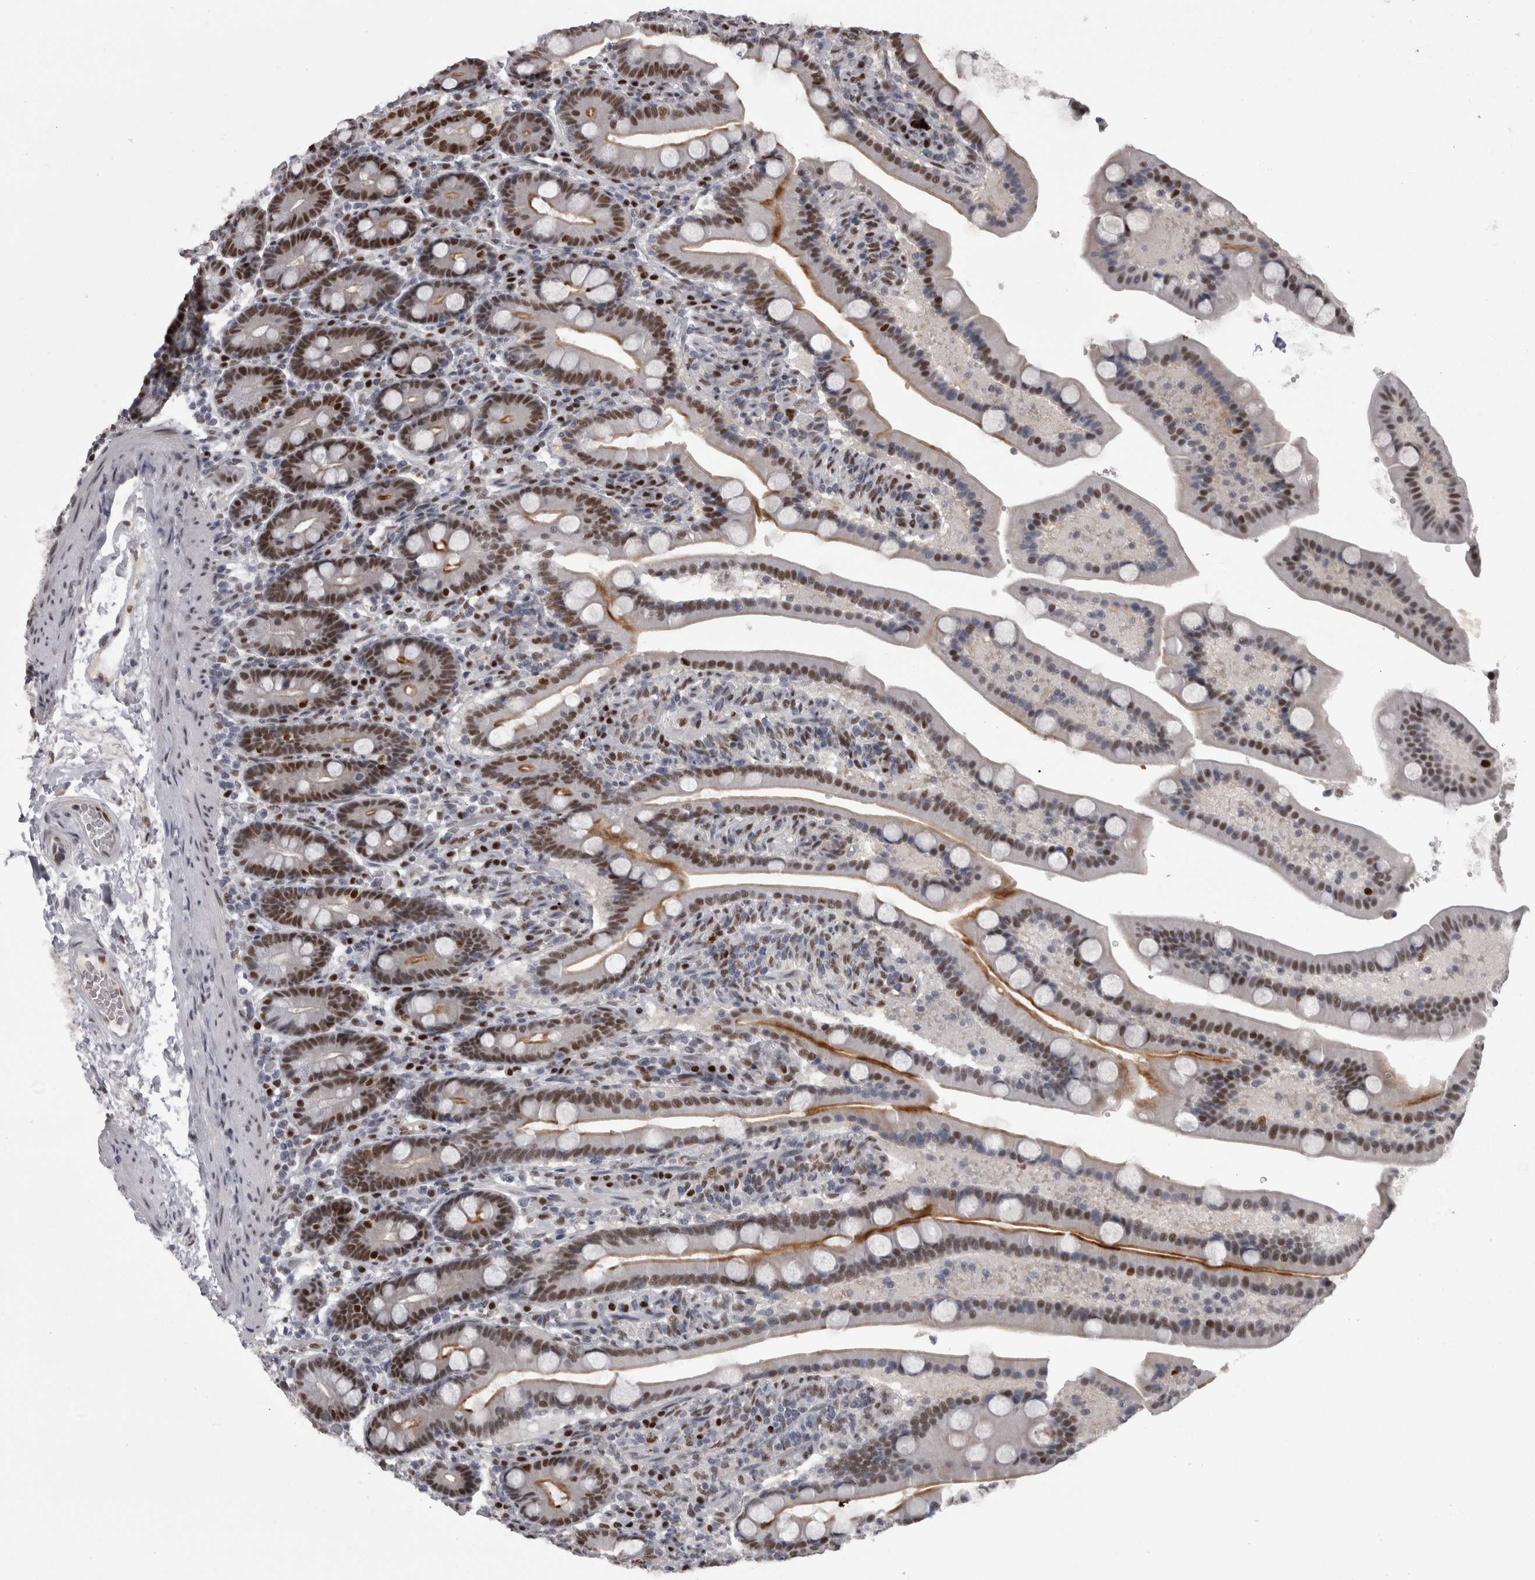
{"staining": {"intensity": "strong", "quantity": ">75%", "location": "cytoplasmic/membranous,nuclear"}, "tissue": "duodenum", "cell_type": "Glandular cells", "image_type": "normal", "snomed": [{"axis": "morphology", "description": "Normal tissue, NOS"}, {"axis": "topography", "description": "Duodenum"}], "caption": "Immunohistochemical staining of benign human duodenum demonstrates >75% levels of strong cytoplasmic/membranous,nuclear protein expression in approximately >75% of glandular cells. Nuclei are stained in blue.", "gene": "C1orf54", "patient": {"sex": "male", "age": 54}}